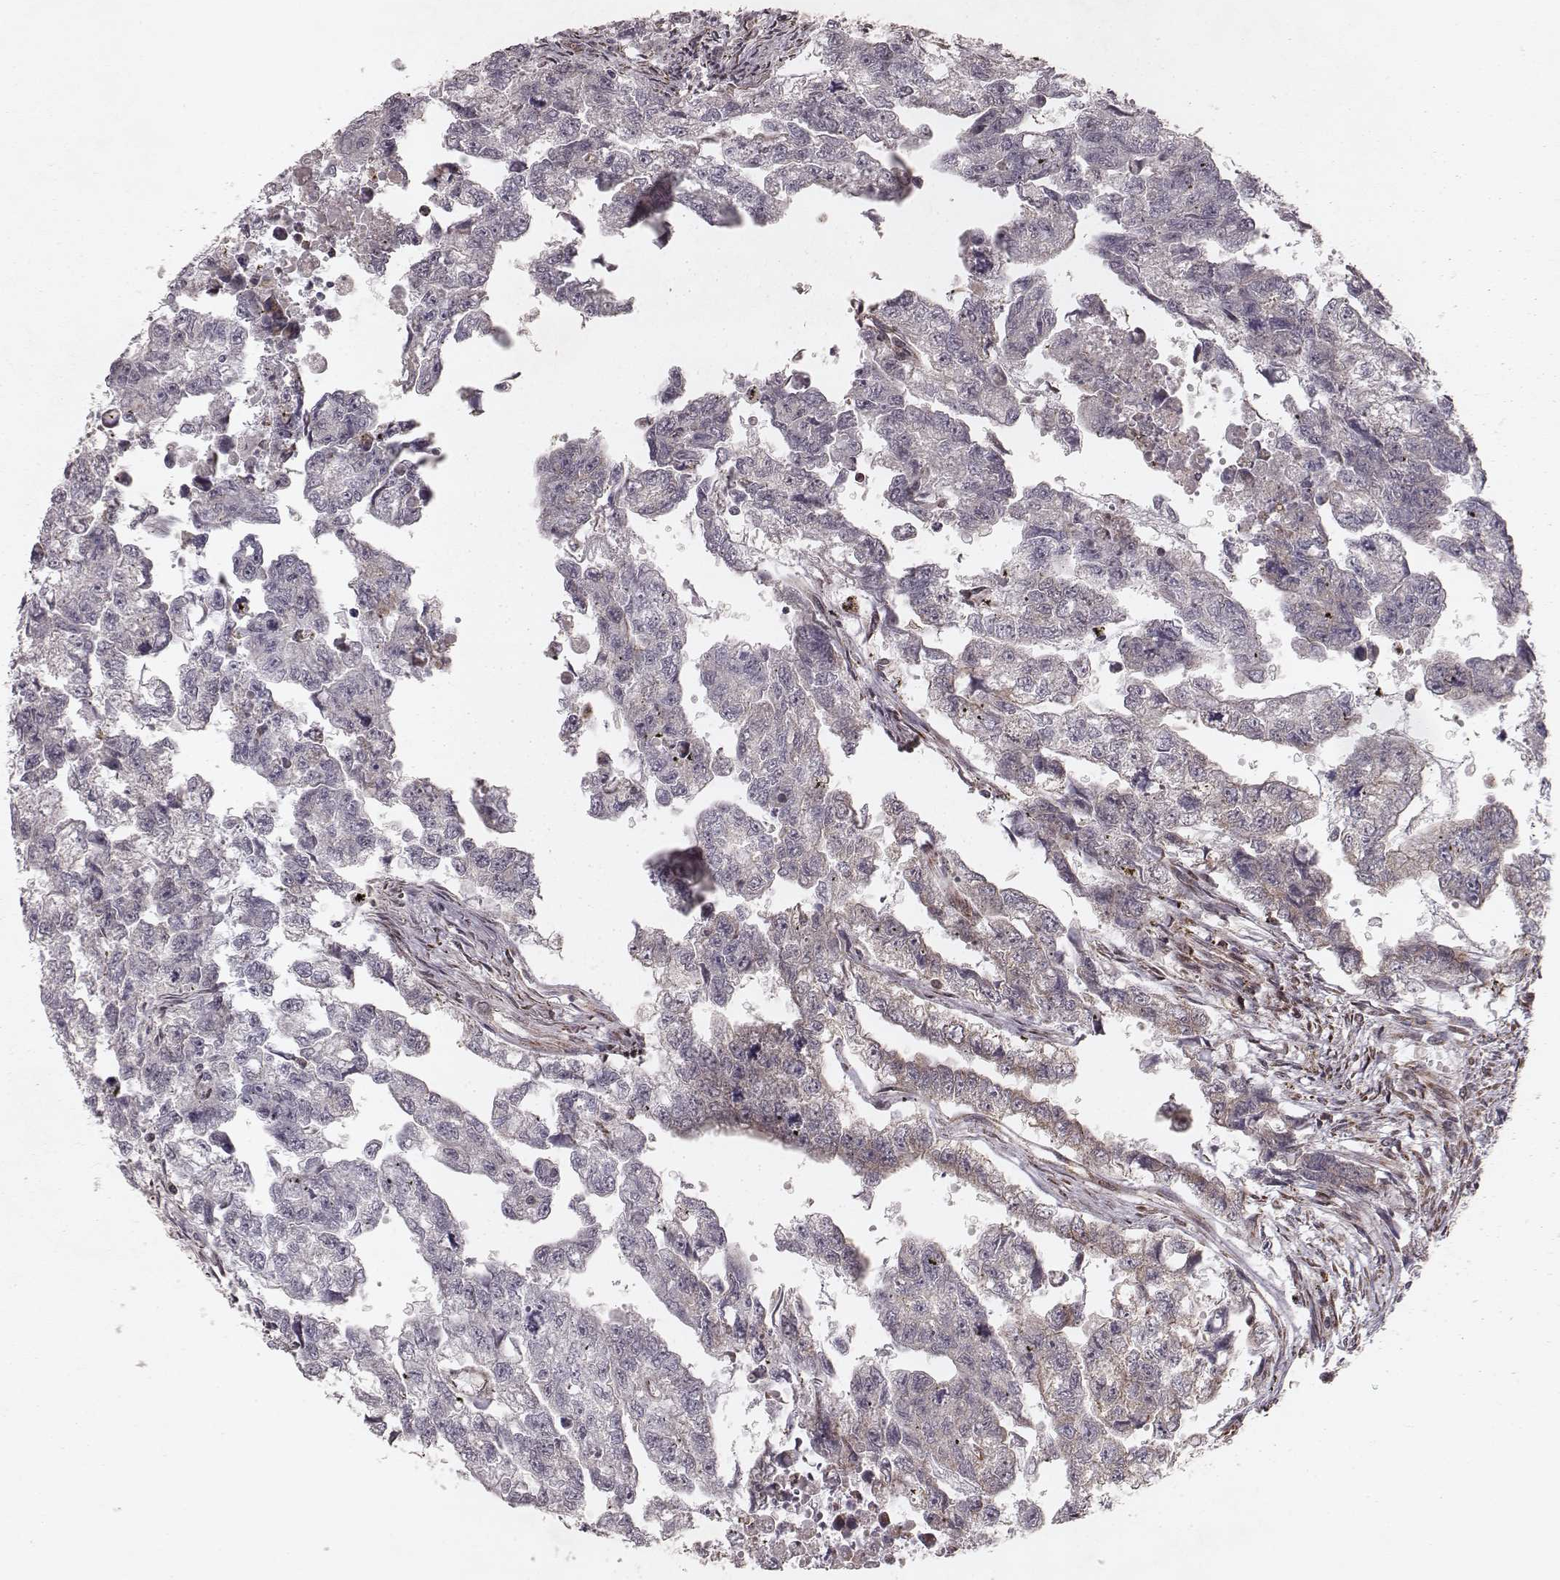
{"staining": {"intensity": "weak", "quantity": "<25%", "location": "cytoplasmic/membranous"}, "tissue": "testis cancer", "cell_type": "Tumor cells", "image_type": "cancer", "snomed": [{"axis": "morphology", "description": "Carcinoma, Embryonal, NOS"}, {"axis": "morphology", "description": "Teratoma, malignant, NOS"}, {"axis": "topography", "description": "Testis"}], "caption": "Testis cancer (embryonal carcinoma) stained for a protein using immunohistochemistry exhibits no positivity tumor cells.", "gene": "NDUFA7", "patient": {"sex": "male", "age": 44}}